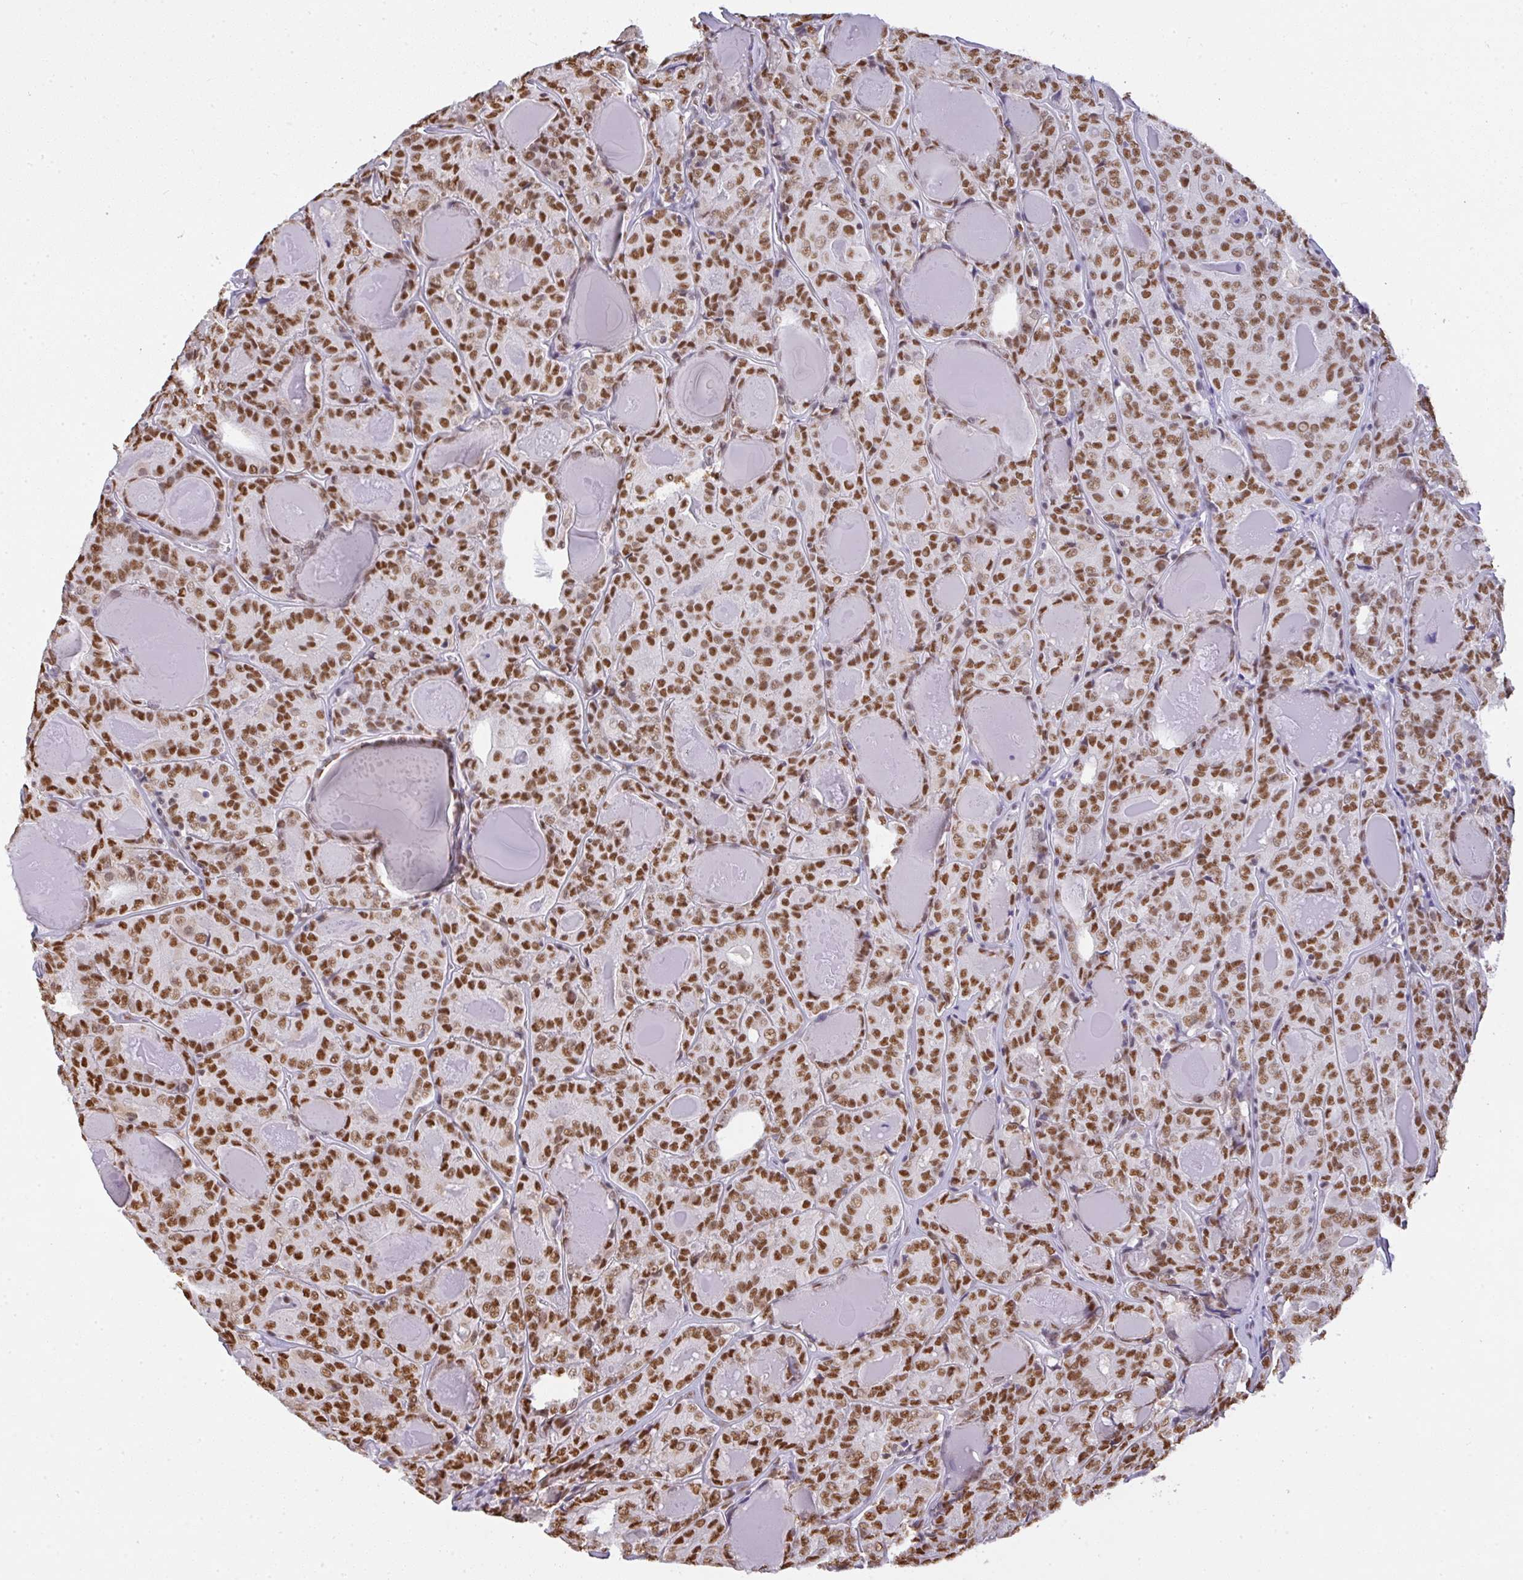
{"staining": {"intensity": "moderate", "quantity": ">75%", "location": "nuclear"}, "tissue": "thyroid cancer", "cell_type": "Tumor cells", "image_type": "cancer", "snomed": [{"axis": "morphology", "description": "Papillary adenocarcinoma, NOS"}, {"axis": "topography", "description": "Thyroid gland"}], "caption": "A brown stain highlights moderate nuclear positivity of a protein in thyroid cancer (papillary adenocarcinoma) tumor cells.", "gene": "BBX", "patient": {"sex": "female", "age": 72}}